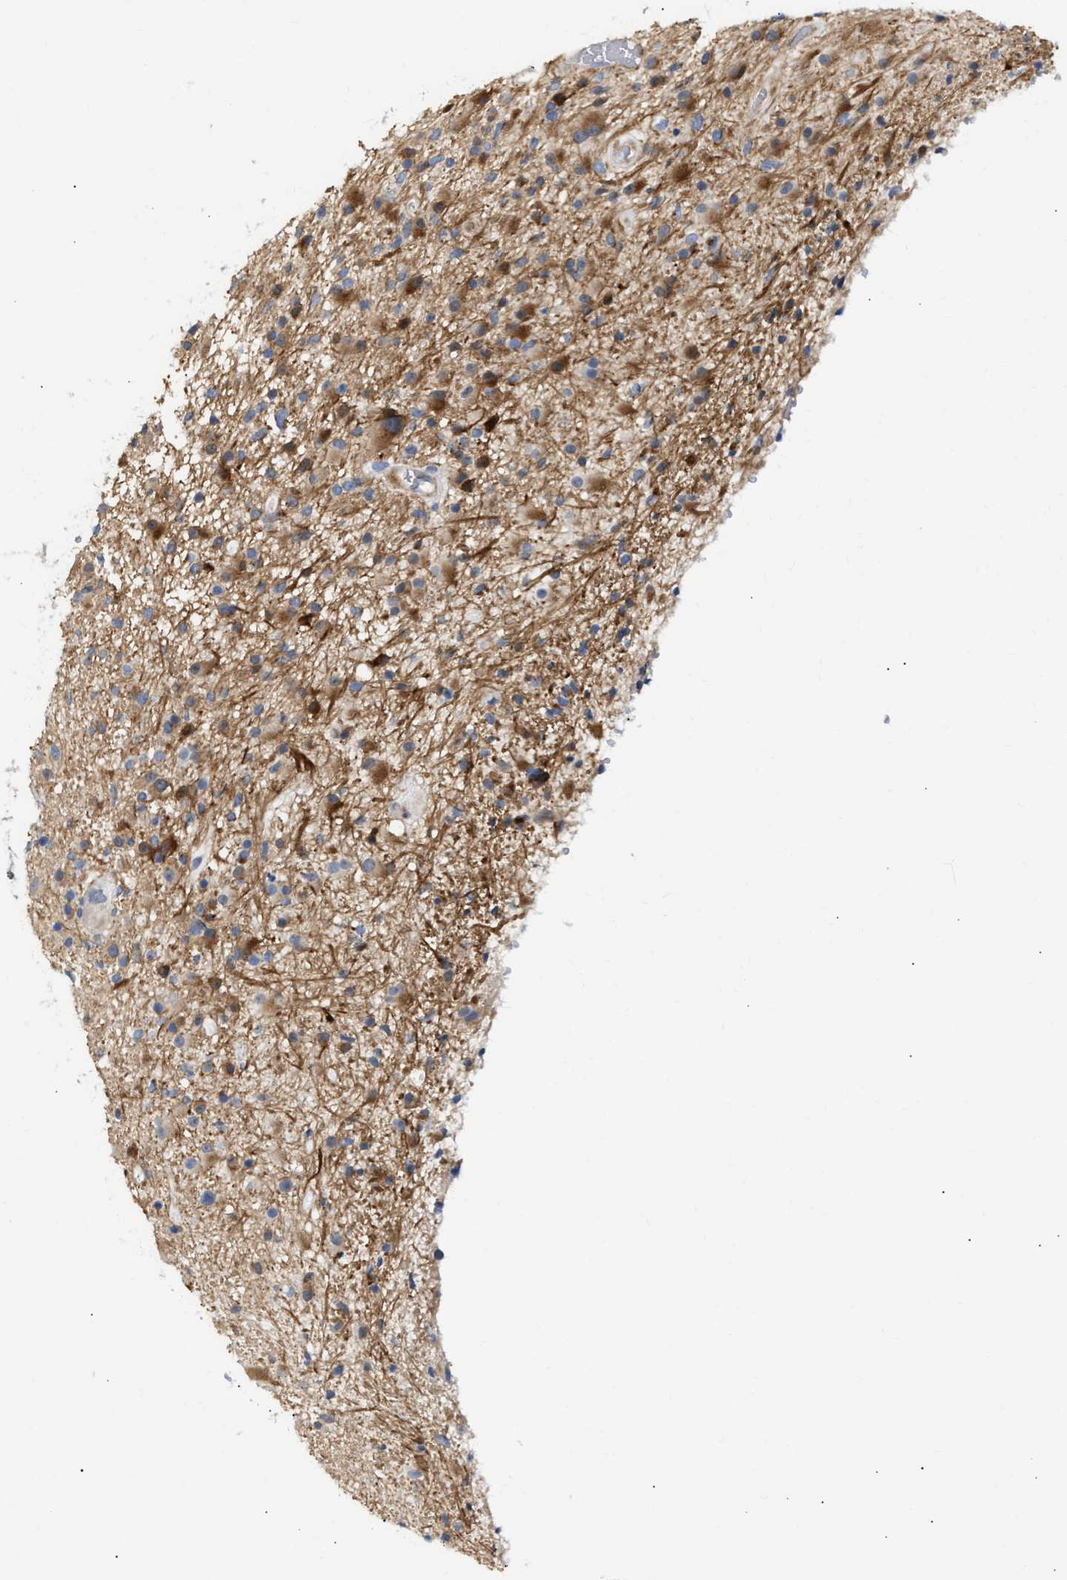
{"staining": {"intensity": "strong", "quantity": ">75%", "location": "cytoplasmic/membranous"}, "tissue": "glioma", "cell_type": "Tumor cells", "image_type": "cancer", "snomed": [{"axis": "morphology", "description": "Glioma, malignant, High grade"}, {"axis": "topography", "description": "Brain"}], "caption": "The image shows a brown stain indicating the presence of a protein in the cytoplasmic/membranous of tumor cells in high-grade glioma (malignant).", "gene": "FHL1", "patient": {"sex": "male", "age": 33}}